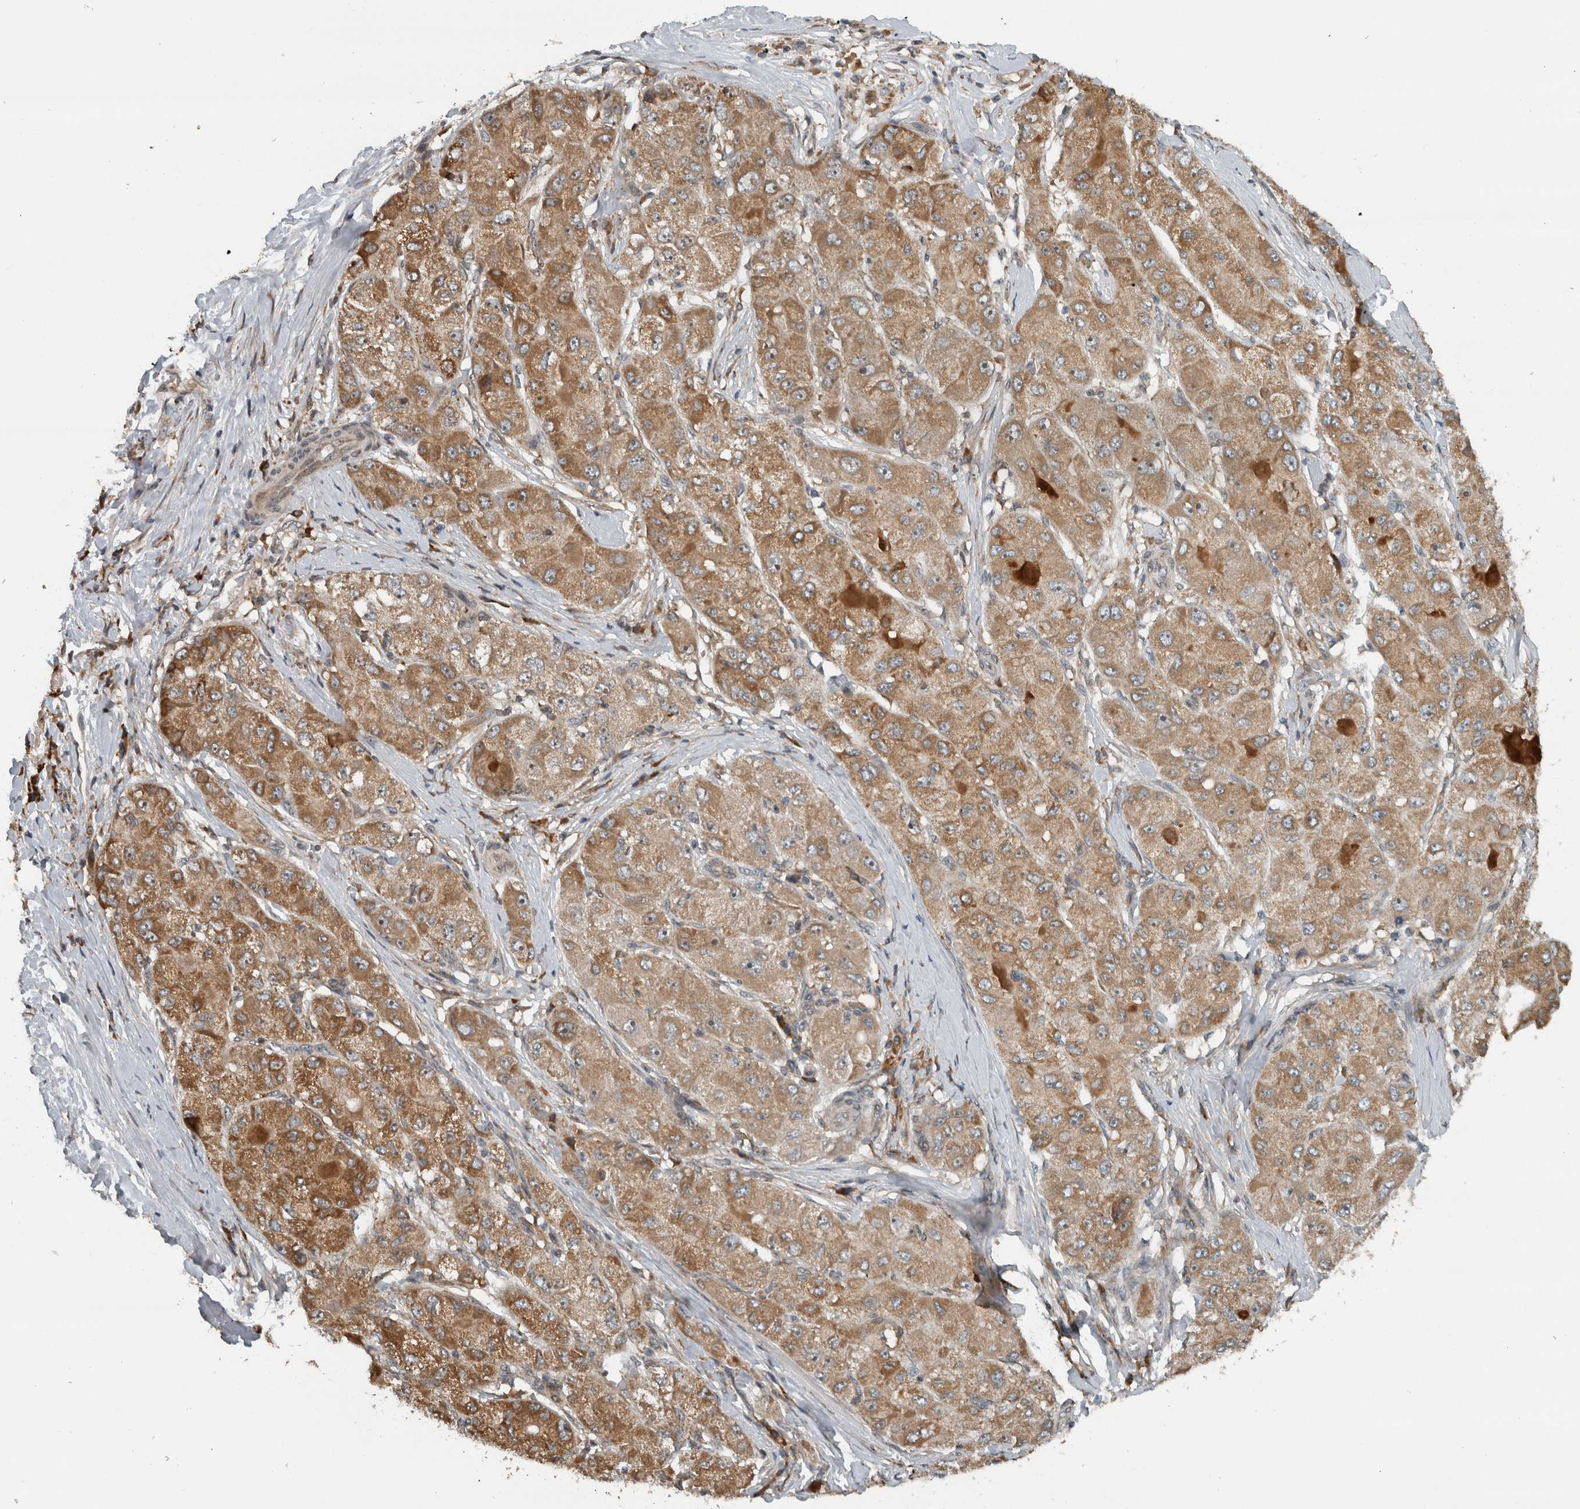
{"staining": {"intensity": "moderate", "quantity": ">75%", "location": "cytoplasmic/membranous"}, "tissue": "liver cancer", "cell_type": "Tumor cells", "image_type": "cancer", "snomed": [{"axis": "morphology", "description": "Carcinoma, Hepatocellular, NOS"}, {"axis": "topography", "description": "Liver"}], "caption": "Immunohistochemical staining of liver cancer demonstrates medium levels of moderate cytoplasmic/membranous positivity in approximately >75% of tumor cells.", "gene": "GPR137B", "patient": {"sex": "male", "age": 80}}